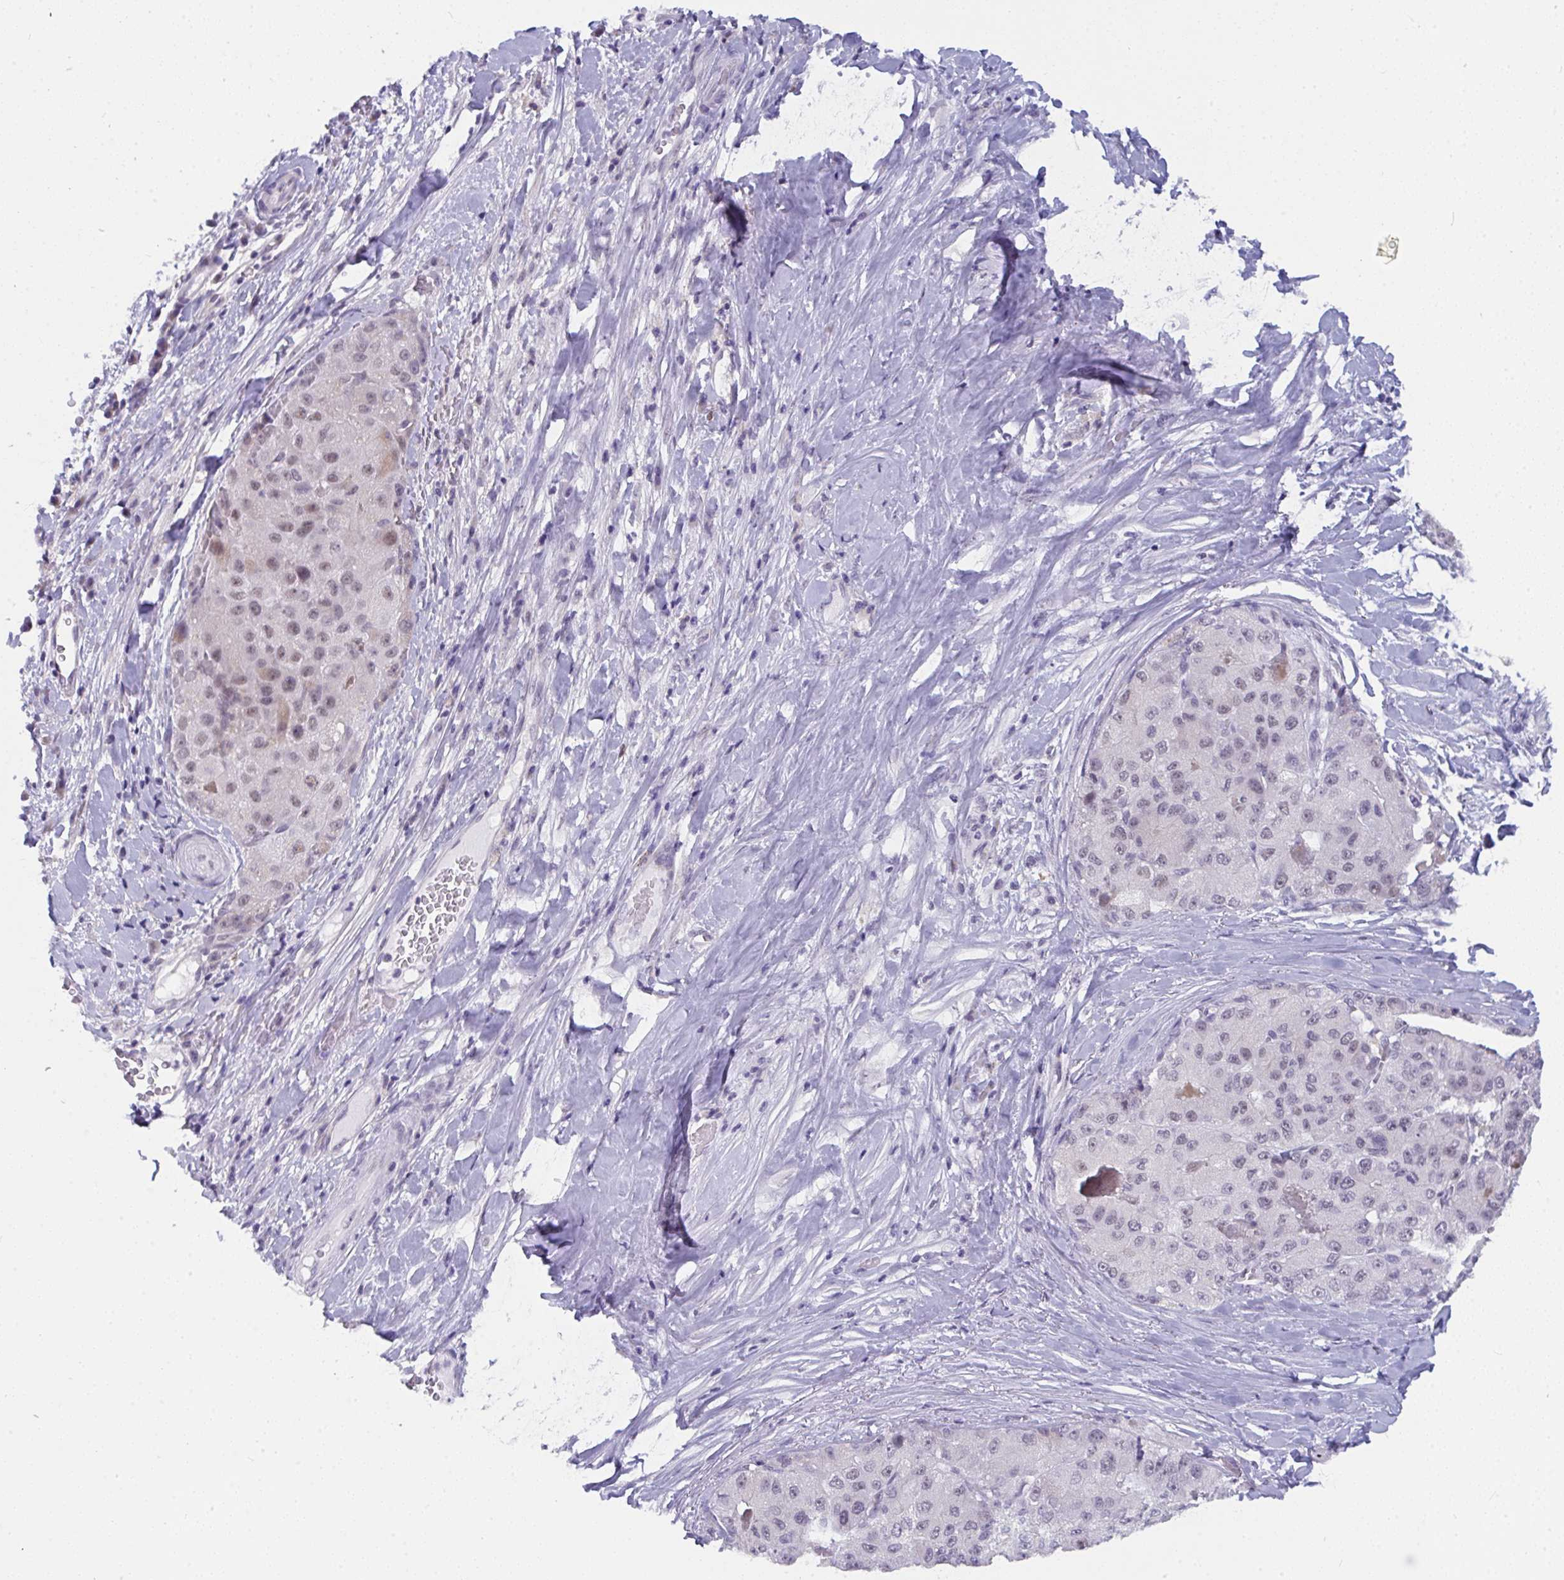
{"staining": {"intensity": "weak", "quantity": "<25%", "location": "nuclear"}, "tissue": "liver cancer", "cell_type": "Tumor cells", "image_type": "cancer", "snomed": [{"axis": "morphology", "description": "Carcinoma, Hepatocellular, NOS"}, {"axis": "topography", "description": "Liver"}], "caption": "Tumor cells show no significant protein positivity in liver cancer (hepatocellular carcinoma). The staining is performed using DAB brown chromogen with nuclei counter-stained in using hematoxylin.", "gene": "CDK13", "patient": {"sex": "male", "age": 80}}